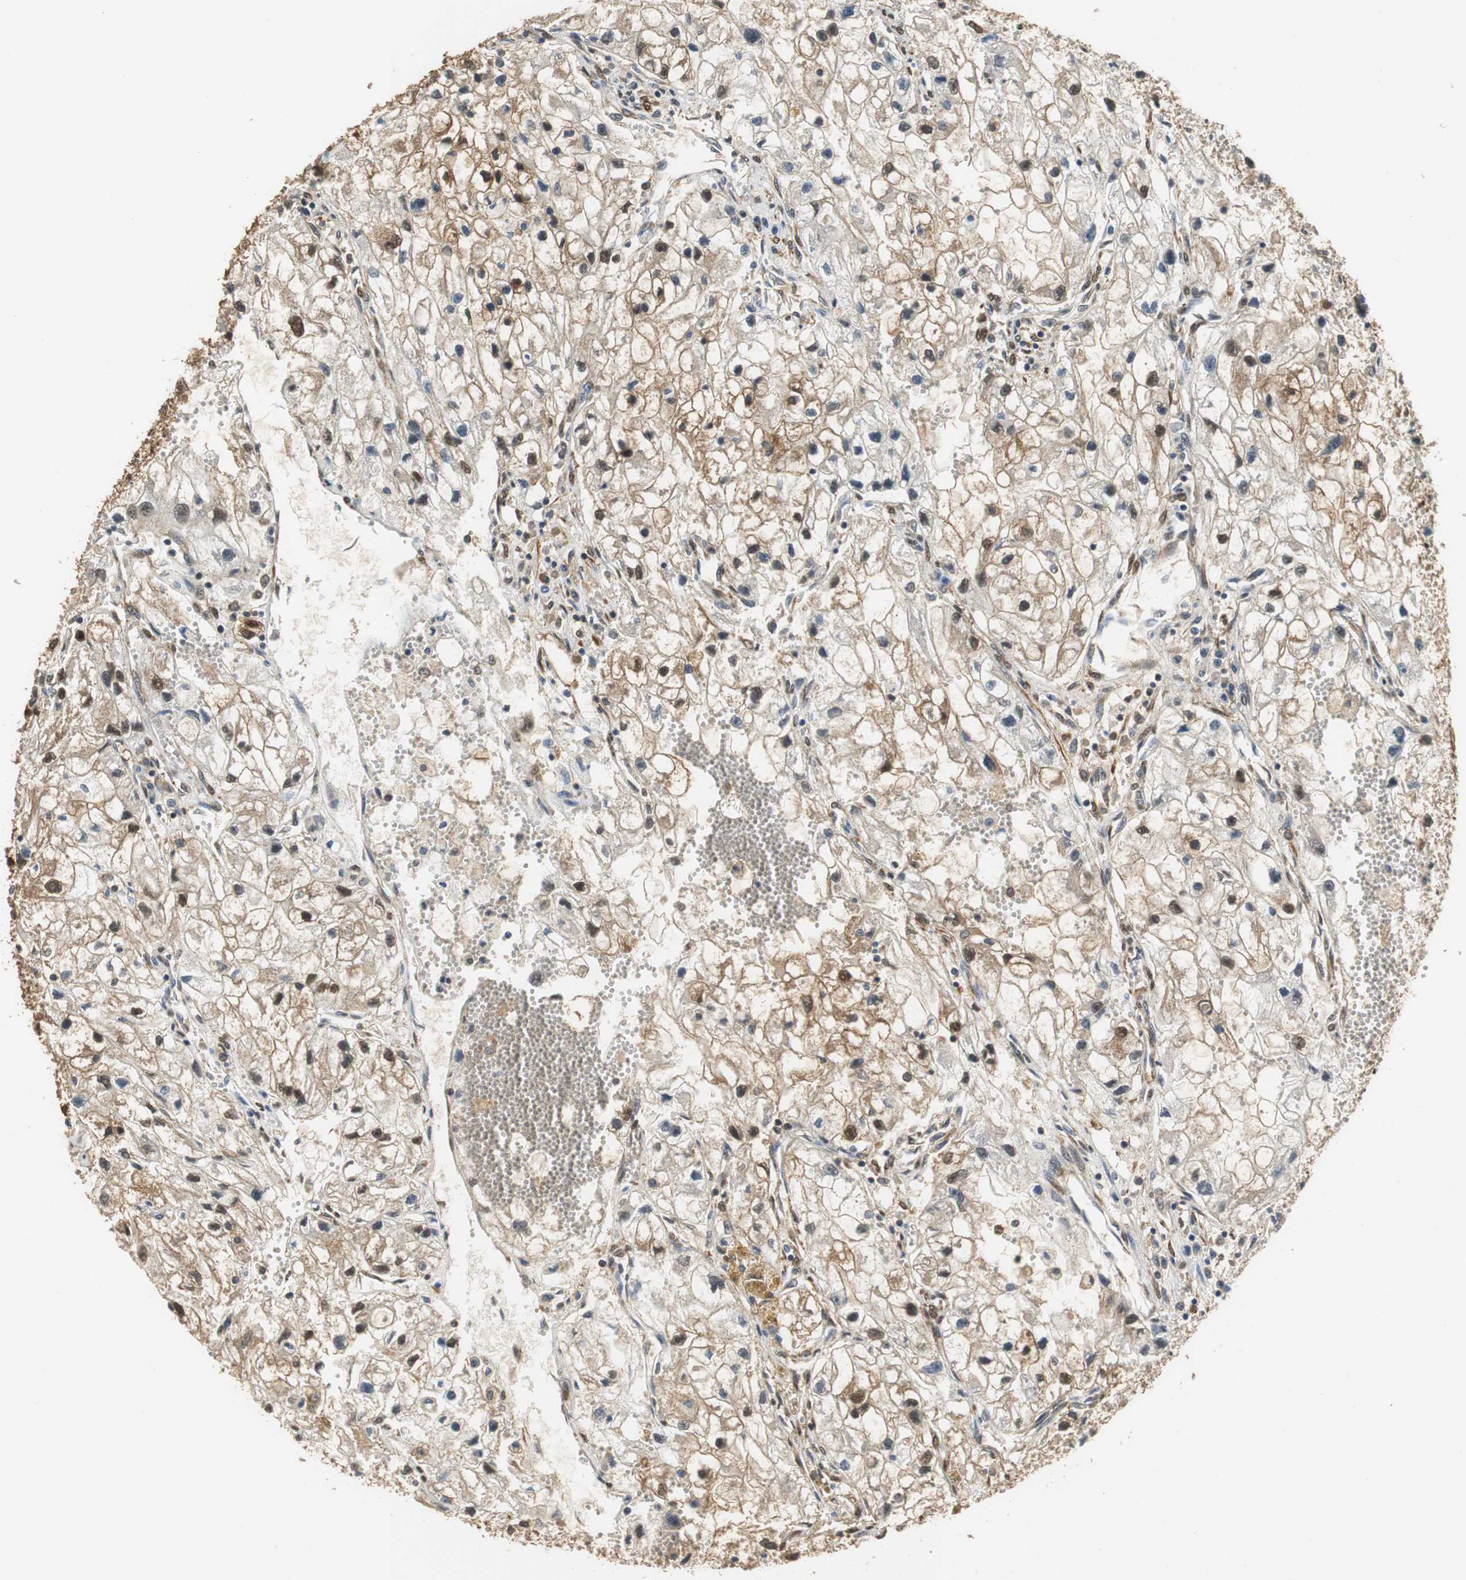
{"staining": {"intensity": "moderate", "quantity": ">75%", "location": "cytoplasmic/membranous,nuclear"}, "tissue": "renal cancer", "cell_type": "Tumor cells", "image_type": "cancer", "snomed": [{"axis": "morphology", "description": "Adenocarcinoma, NOS"}, {"axis": "topography", "description": "Kidney"}], "caption": "A micrograph of renal cancer stained for a protein demonstrates moderate cytoplasmic/membranous and nuclear brown staining in tumor cells.", "gene": "UBQLN2", "patient": {"sex": "female", "age": 70}}